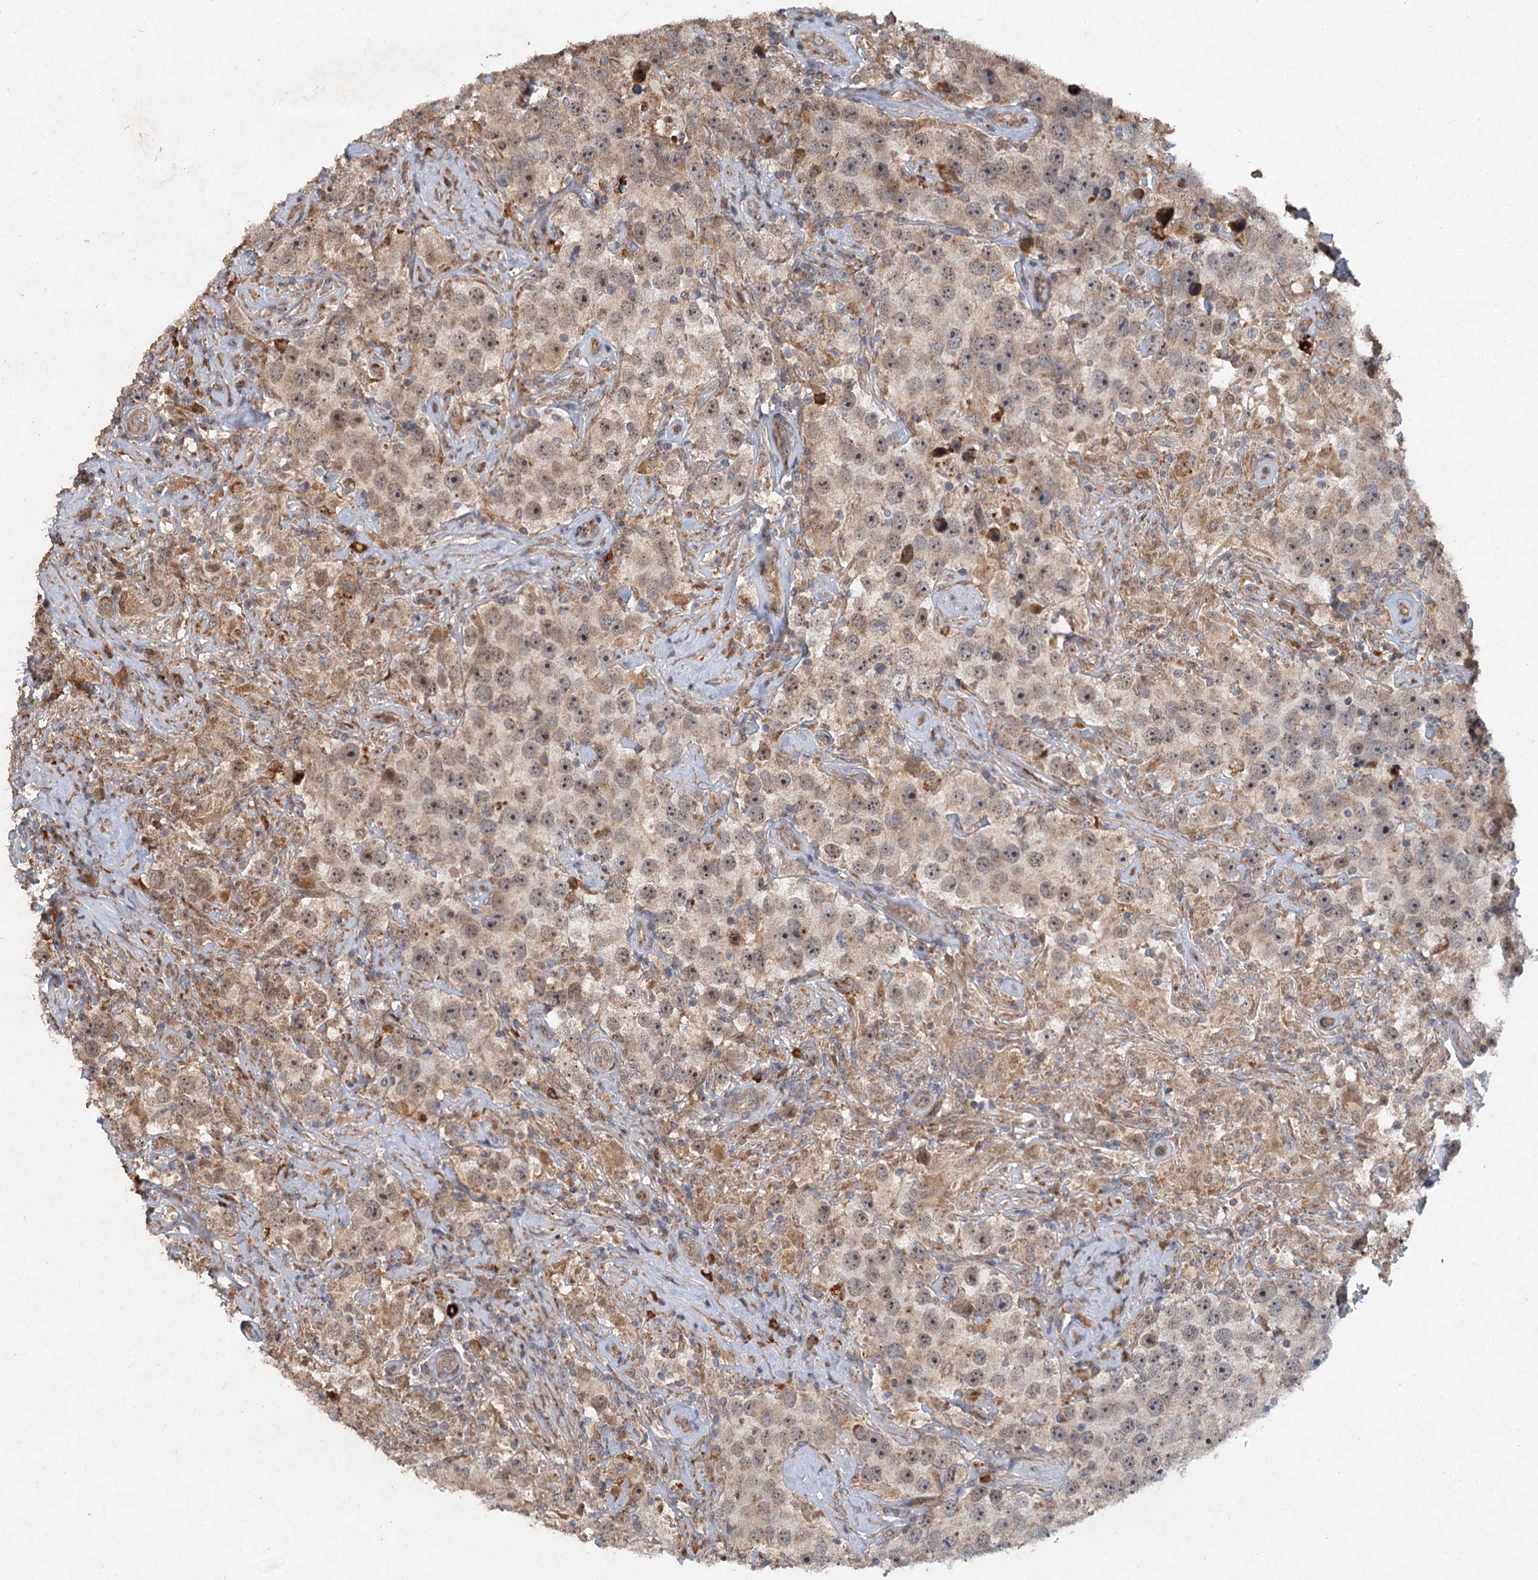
{"staining": {"intensity": "weak", "quantity": "25%-75%", "location": "cytoplasmic/membranous"}, "tissue": "testis cancer", "cell_type": "Tumor cells", "image_type": "cancer", "snomed": [{"axis": "morphology", "description": "Seminoma, NOS"}, {"axis": "topography", "description": "Testis"}], "caption": "There is low levels of weak cytoplasmic/membranous expression in tumor cells of testis seminoma, as demonstrated by immunohistochemical staining (brown color).", "gene": "SRPX2", "patient": {"sex": "male", "age": 49}}